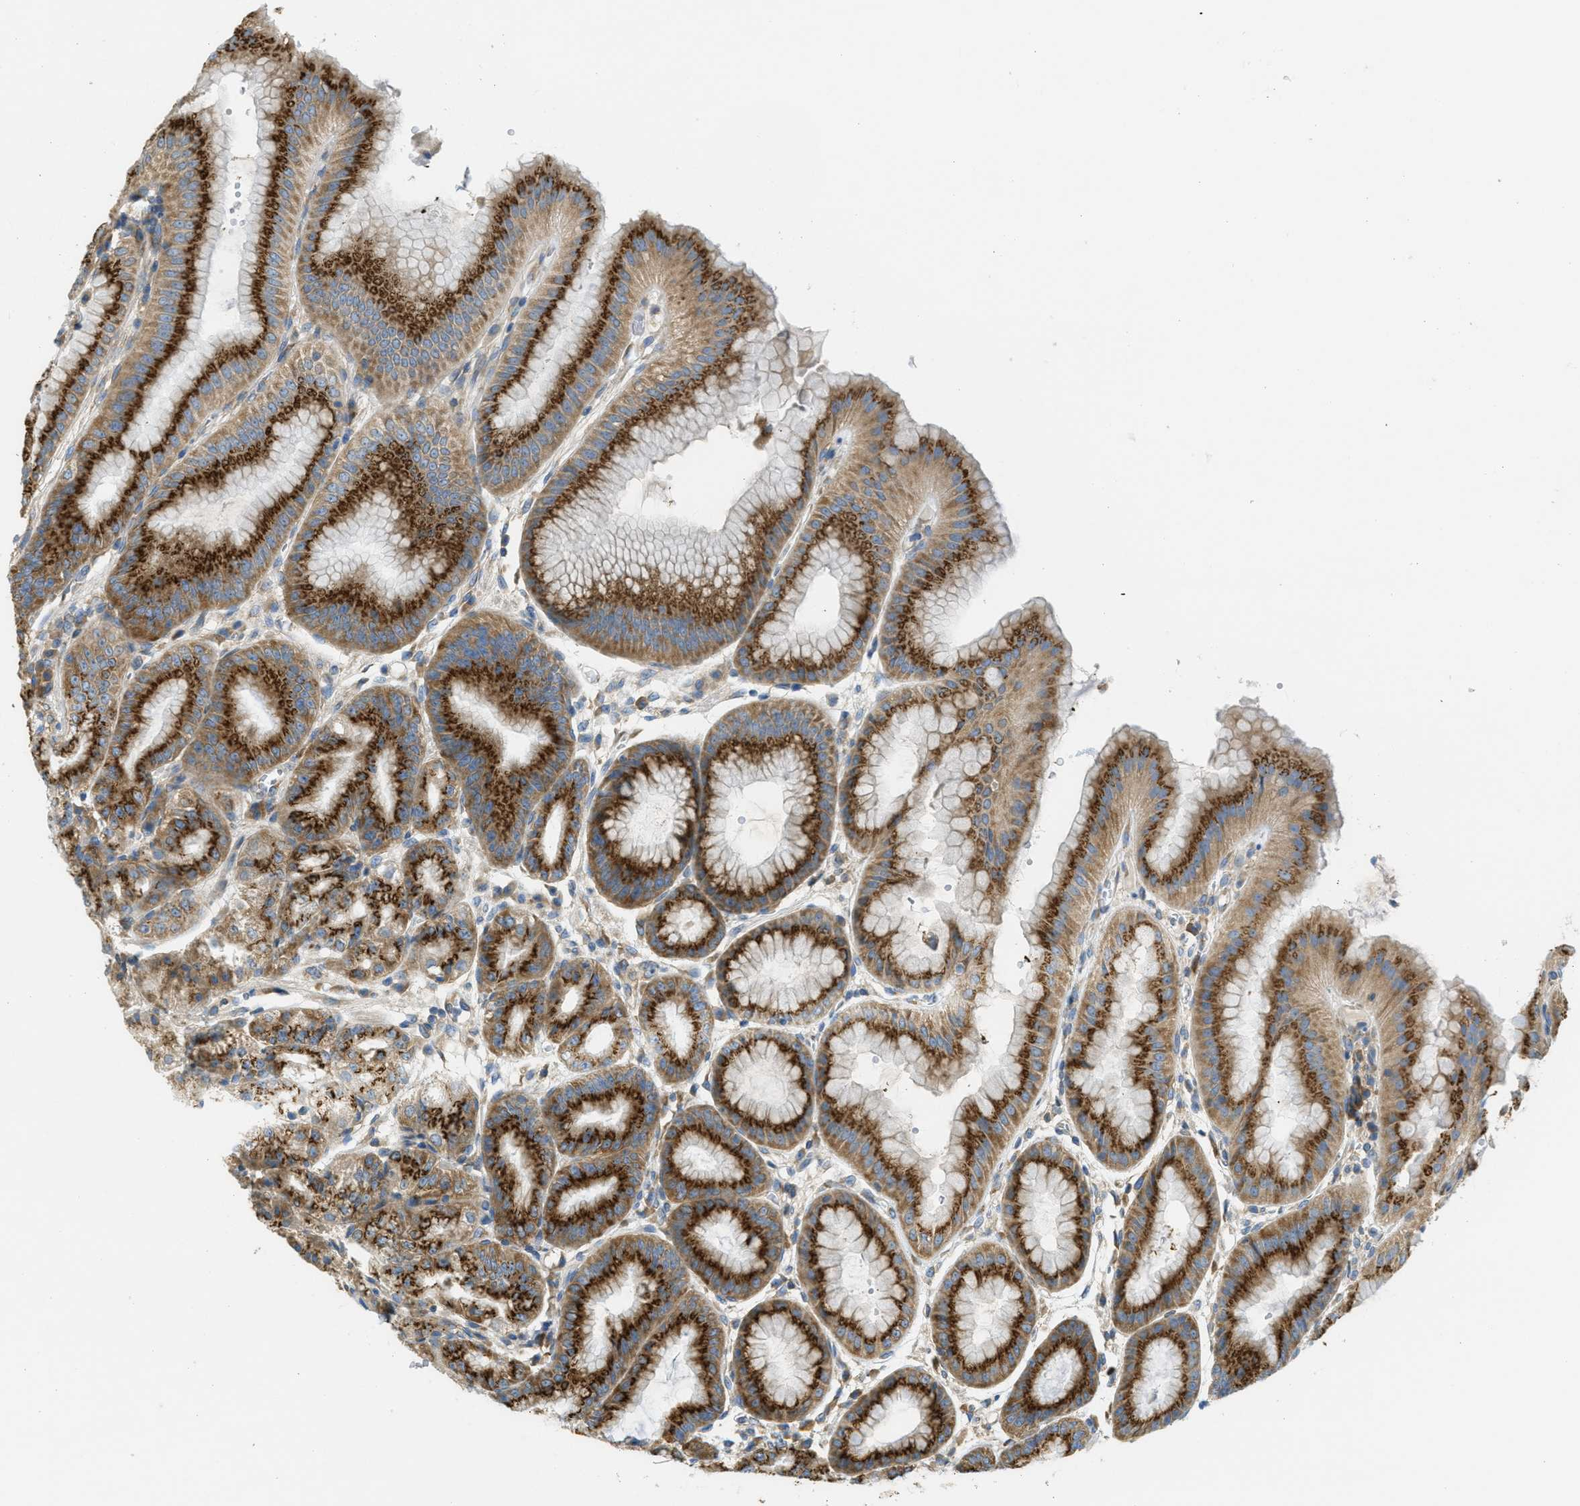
{"staining": {"intensity": "strong", "quantity": "25%-75%", "location": "cytoplasmic/membranous"}, "tissue": "stomach", "cell_type": "Glandular cells", "image_type": "normal", "snomed": [{"axis": "morphology", "description": "Normal tissue, NOS"}, {"axis": "topography", "description": "Stomach, lower"}], "caption": "Immunohistochemistry (IHC) histopathology image of normal human stomach stained for a protein (brown), which exhibits high levels of strong cytoplasmic/membranous positivity in approximately 25%-75% of glandular cells.", "gene": "ABCF1", "patient": {"sex": "male", "age": 71}}